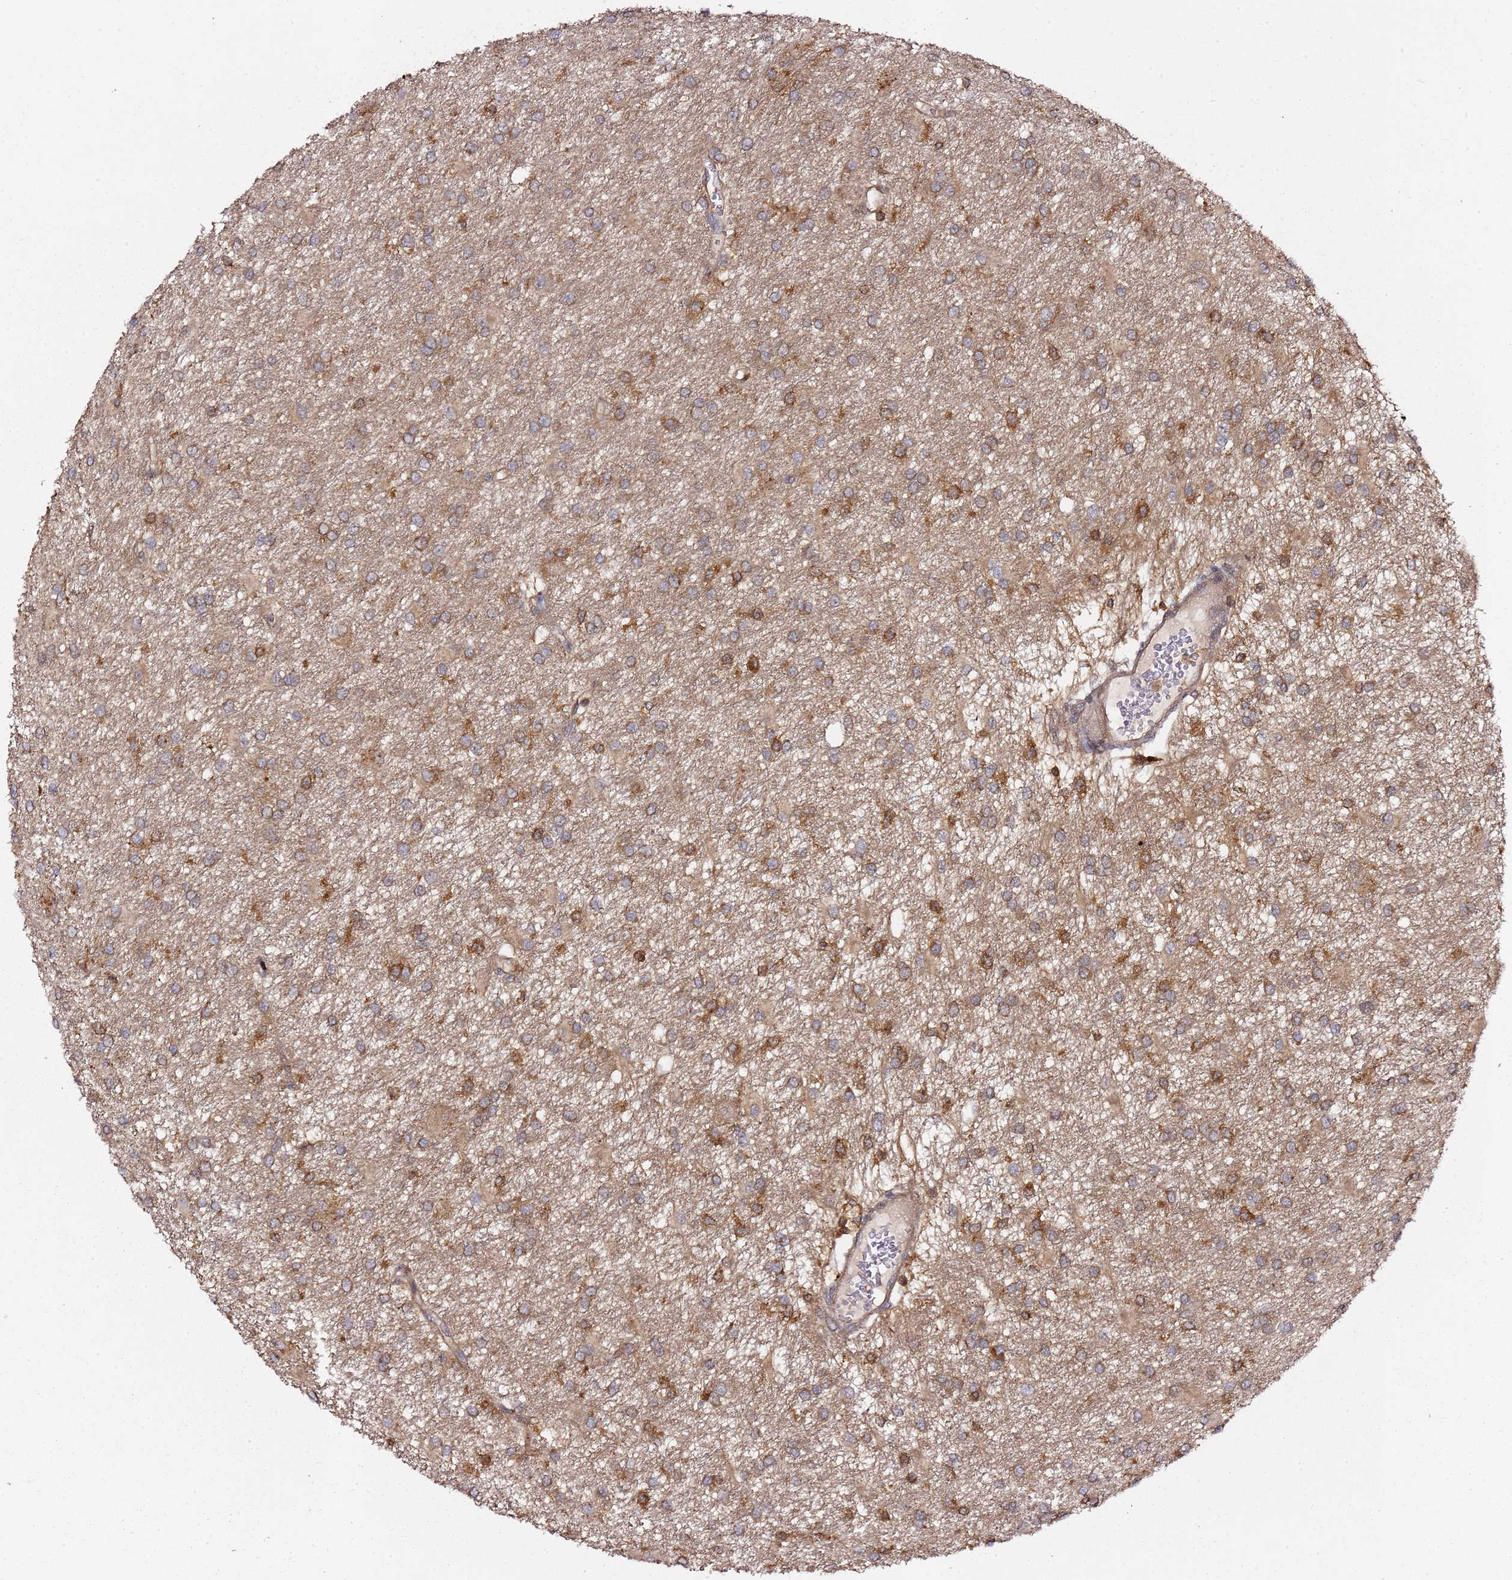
{"staining": {"intensity": "moderate", "quantity": "25%-75%", "location": "cytoplasmic/membranous"}, "tissue": "glioma", "cell_type": "Tumor cells", "image_type": "cancer", "snomed": [{"axis": "morphology", "description": "Glioma, malignant, High grade"}, {"axis": "topography", "description": "Brain"}], "caption": "This is a histology image of immunohistochemistry (IHC) staining of glioma, which shows moderate expression in the cytoplasmic/membranous of tumor cells.", "gene": "PRMT7", "patient": {"sex": "female", "age": 50}}